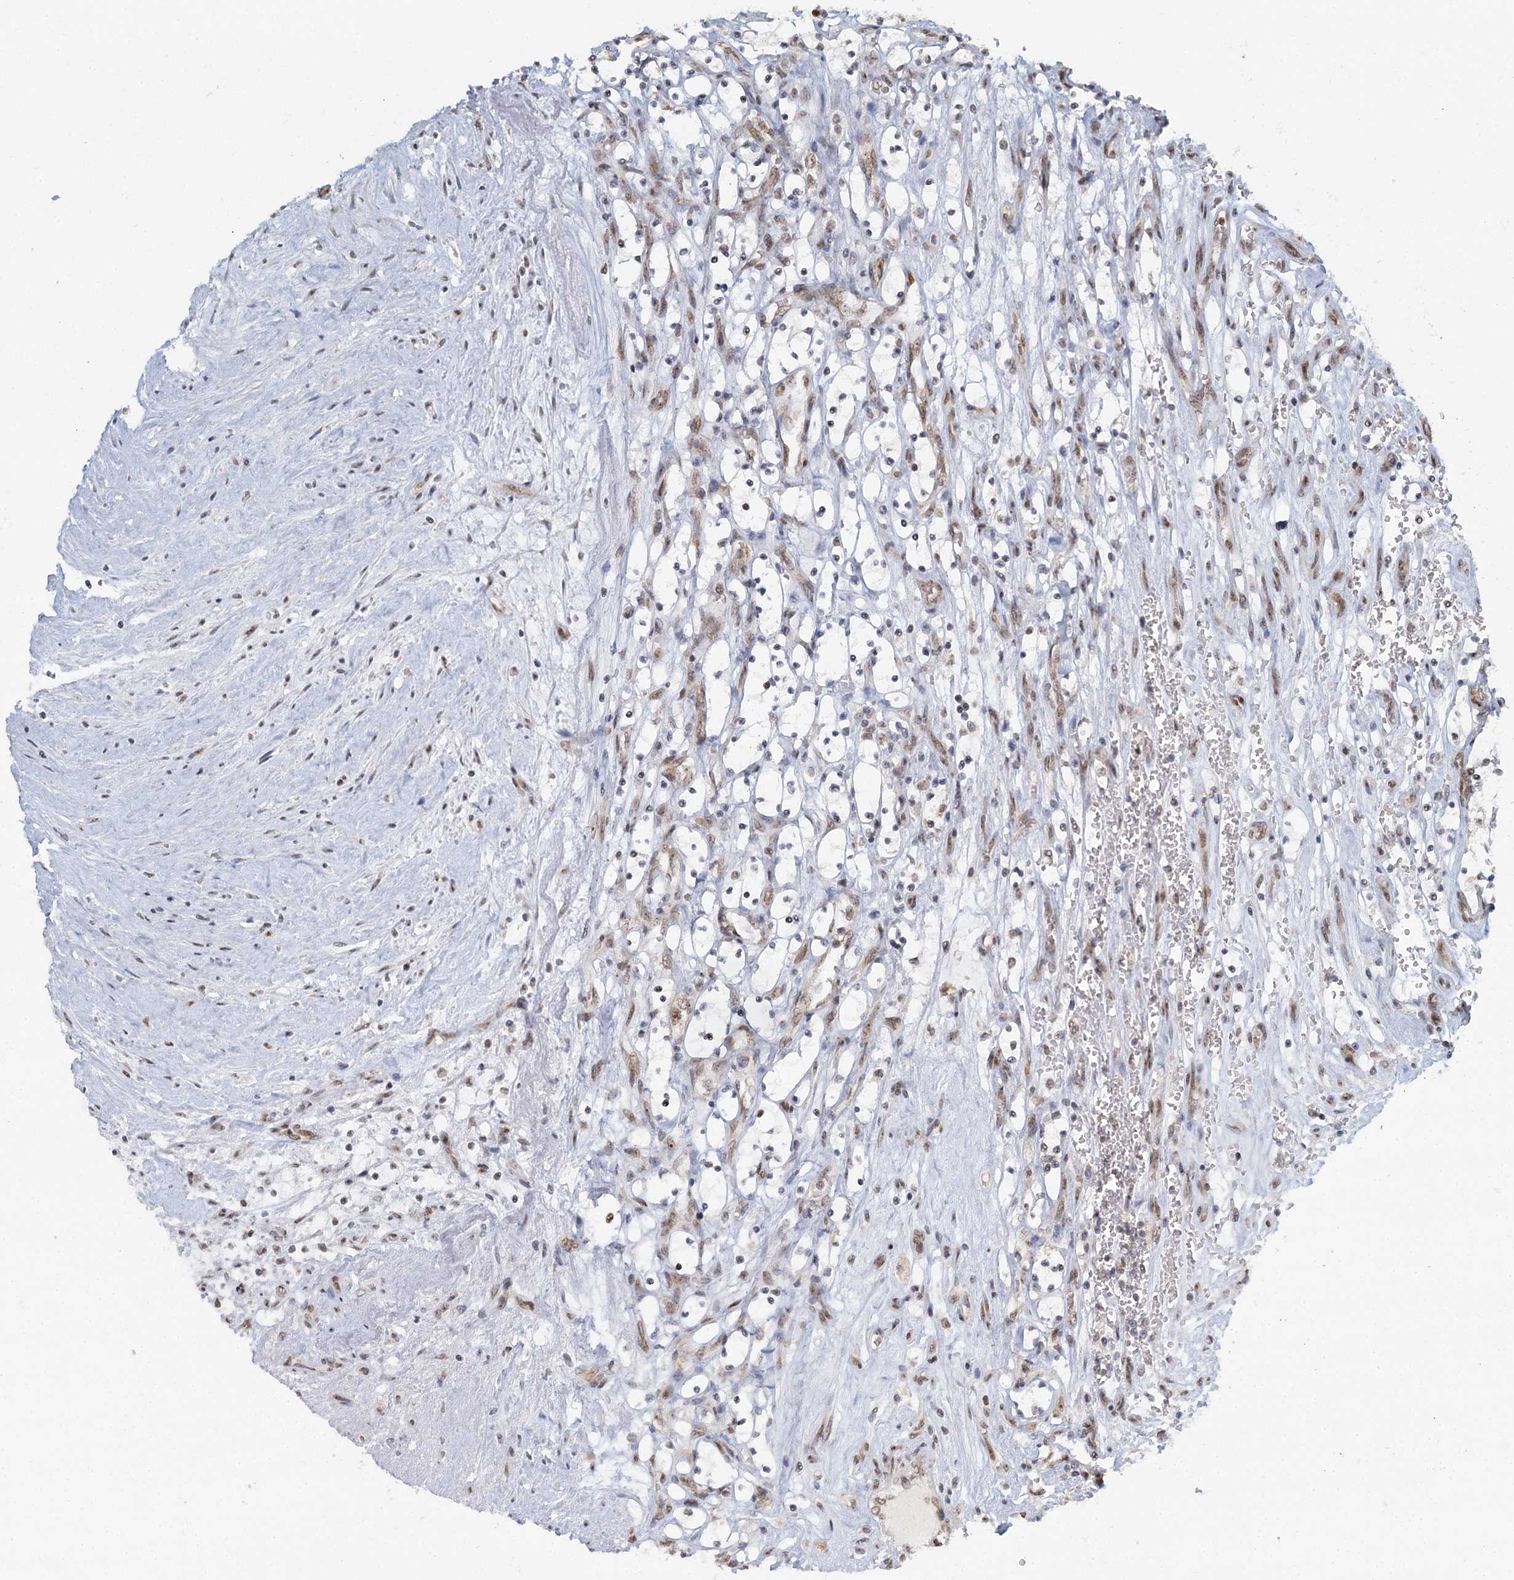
{"staining": {"intensity": "weak", "quantity": "25%-75%", "location": "nuclear"}, "tissue": "renal cancer", "cell_type": "Tumor cells", "image_type": "cancer", "snomed": [{"axis": "morphology", "description": "Adenocarcinoma, NOS"}, {"axis": "topography", "description": "Kidney"}], "caption": "Renal cancer (adenocarcinoma) tissue reveals weak nuclear staining in about 25%-75% of tumor cells, visualized by immunohistochemistry. The staining is performed using DAB (3,3'-diaminobenzidine) brown chromogen to label protein expression. The nuclei are counter-stained blue using hematoxylin.", "gene": "TREX1", "patient": {"sex": "female", "age": 69}}